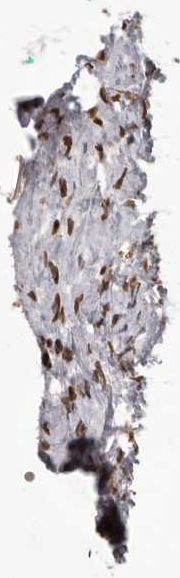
{"staining": {"intensity": "weak", "quantity": "<25%", "location": "cytoplasmic/membranous,nuclear"}, "tissue": "ovary", "cell_type": "Follicle cells", "image_type": "normal", "snomed": [{"axis": "morphology", "description": "Normal tissue, NOS"}, {"axis": "topography", "description": "Ovary"}], "caption": "A high-resolution image shows immunohistochemistry (IHC) staining of normal ovary, which exhibits no significant staining in follicle cells.", "gene": "WDR45", "patient": {"sex": "female", "age": 41}}